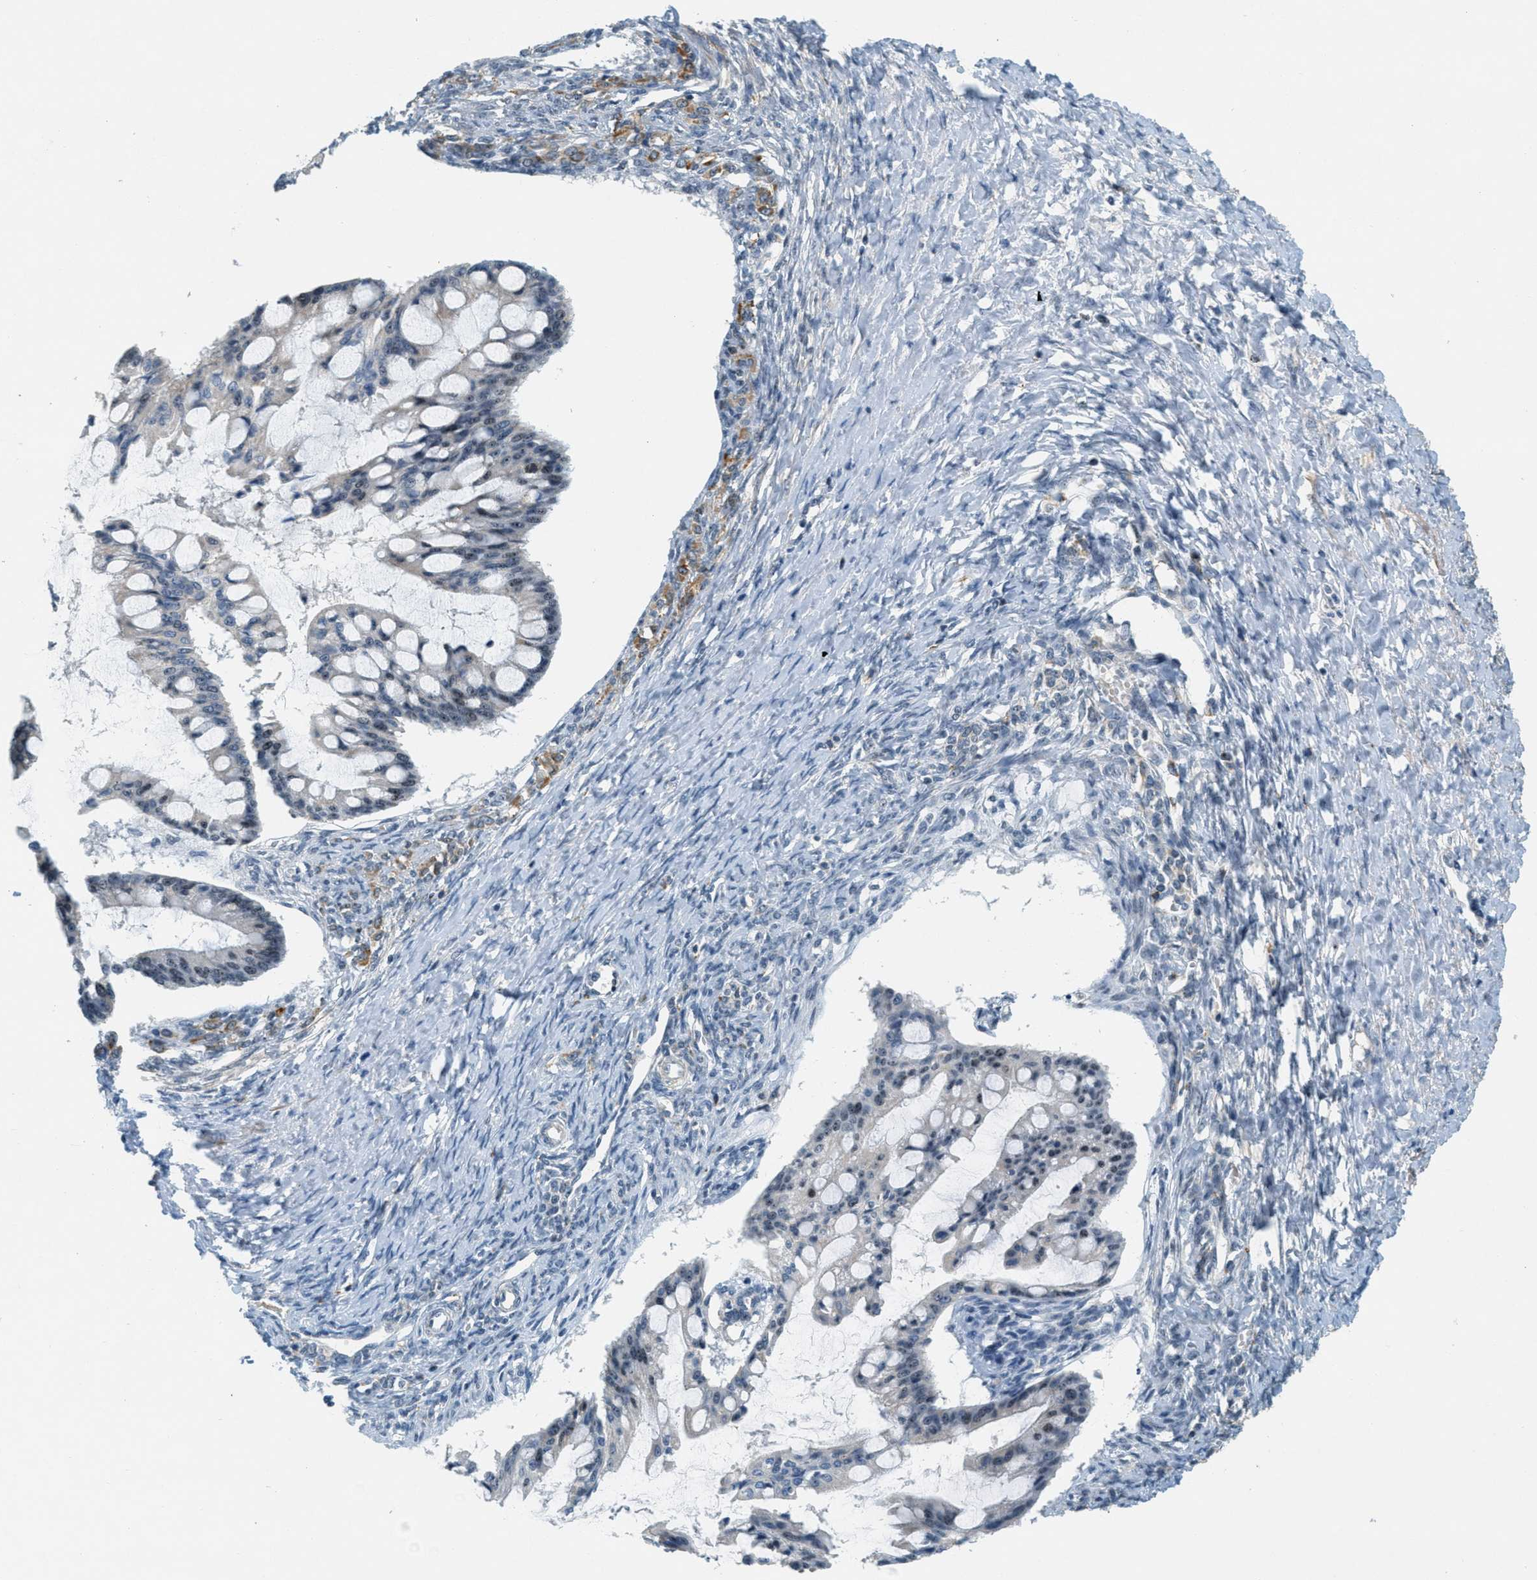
{"staining": {"intensity": "weak", "quantity": "<25%", "location": "nuclear"}, "tissue": "ovarian cancer", "cell_type": "Tumor cells", "image_type": "cancer", "snomed": [{"axis": "morphology", "description": "Cystadenocarcinoma, mucinous, NOS"}, {"axis": "topography", "description": "Ovary"}], "caption": "Micrograph shows no significant protein positivity in tumor cells of ovarian cancer (mucinous cystadenocarcinoma).", "gene": "DDX47", "patient": {"sex": "female", "age": 73}}